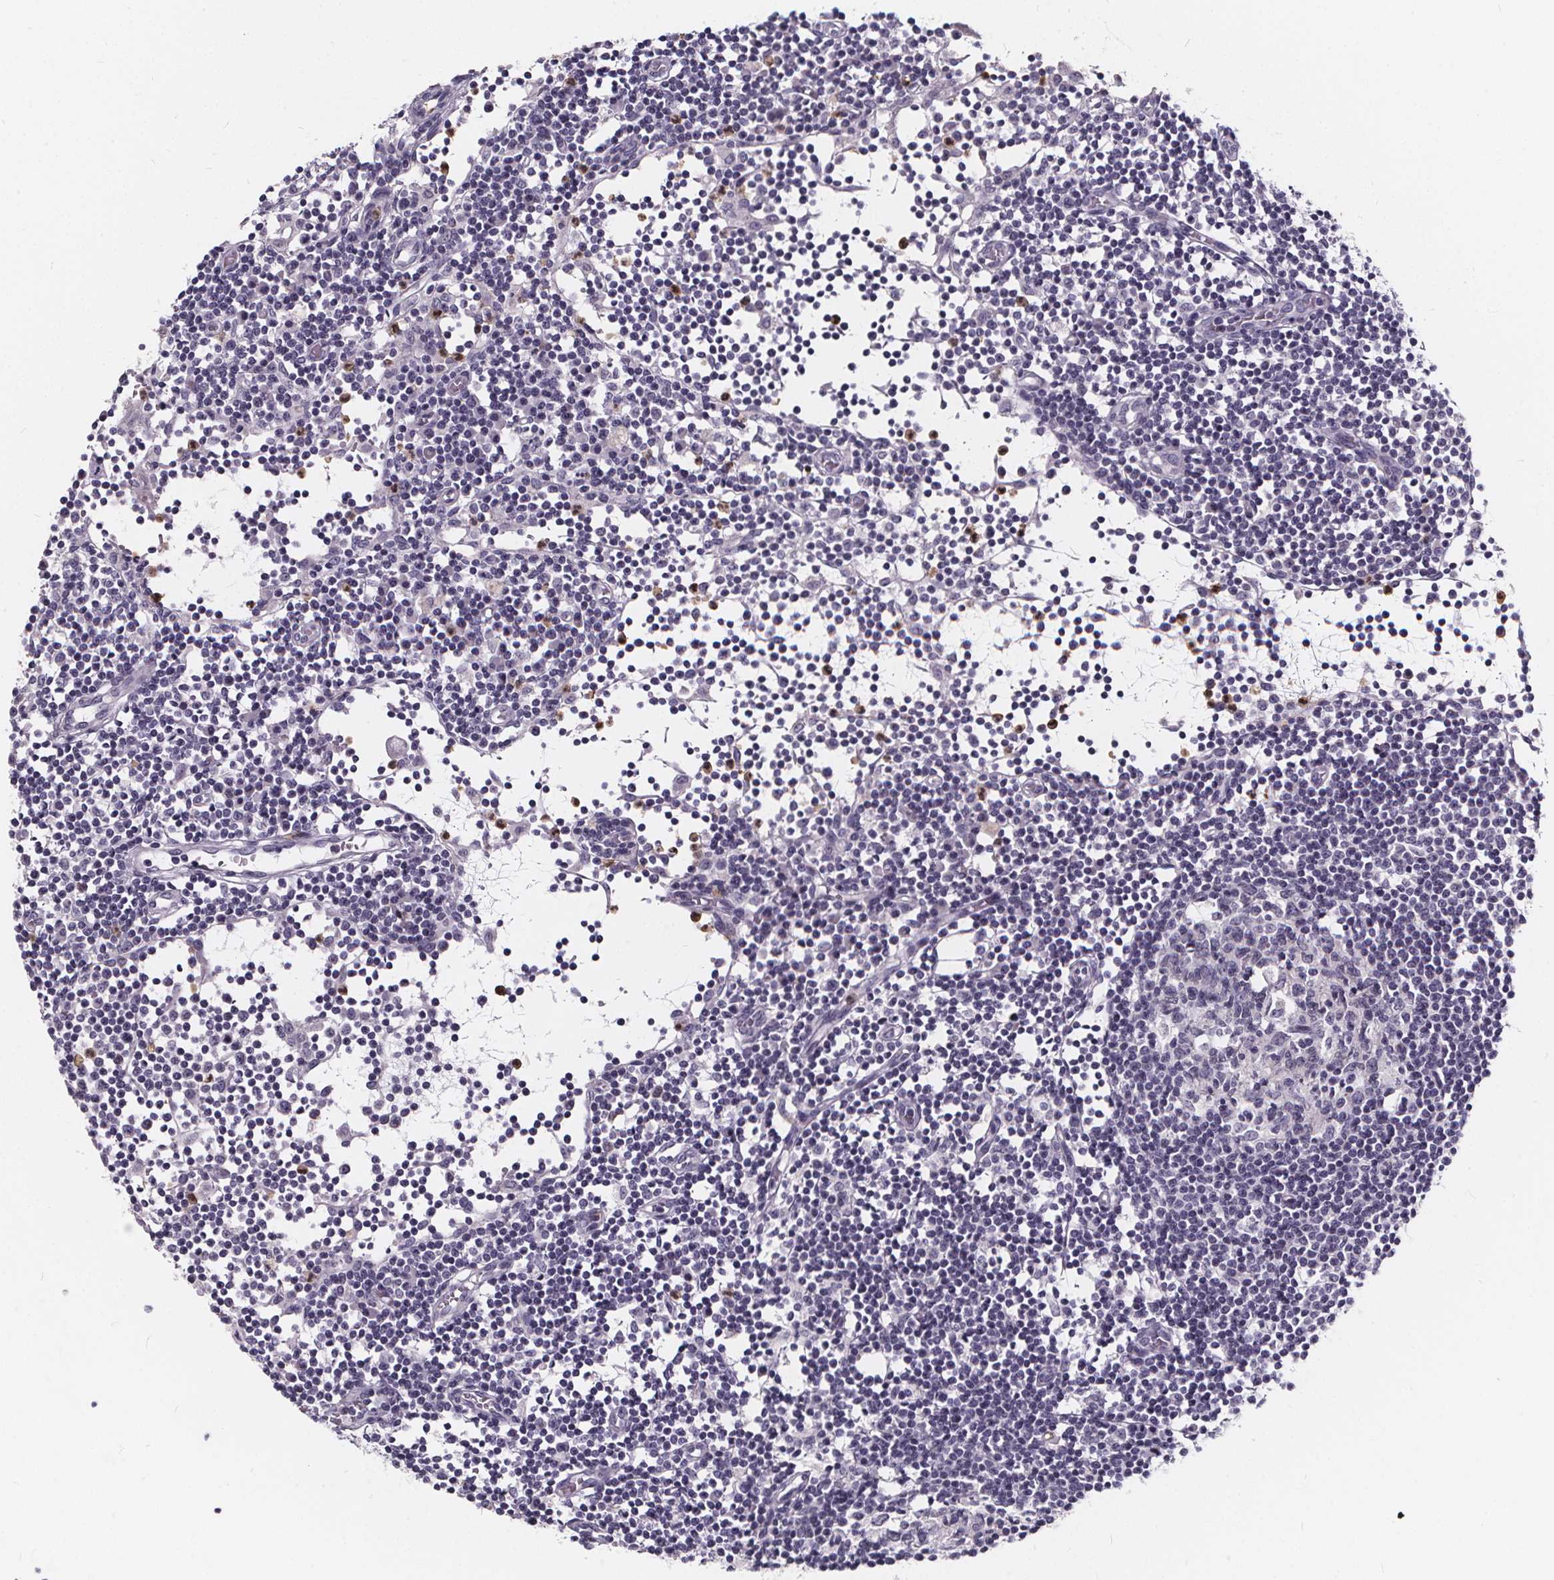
{"staining": {"intensity": "negative", "quantity": "none", "location": "none"}, "tissue": "lymph node", "cell_type": "Germinal center cells", "image_type": "normal", "snomed": [{"axis": "morphology", "description": "Normal tissue, NOS"}, {"axis": "topography", "description": "Lymph node"}], "caption": "This is an immunohistochemistry histopathology image of unremarkable lymph node. There is no staining in germinal center cells.", "gene": "SPEF2", "patient": {"sex": "female", "age": 72}}